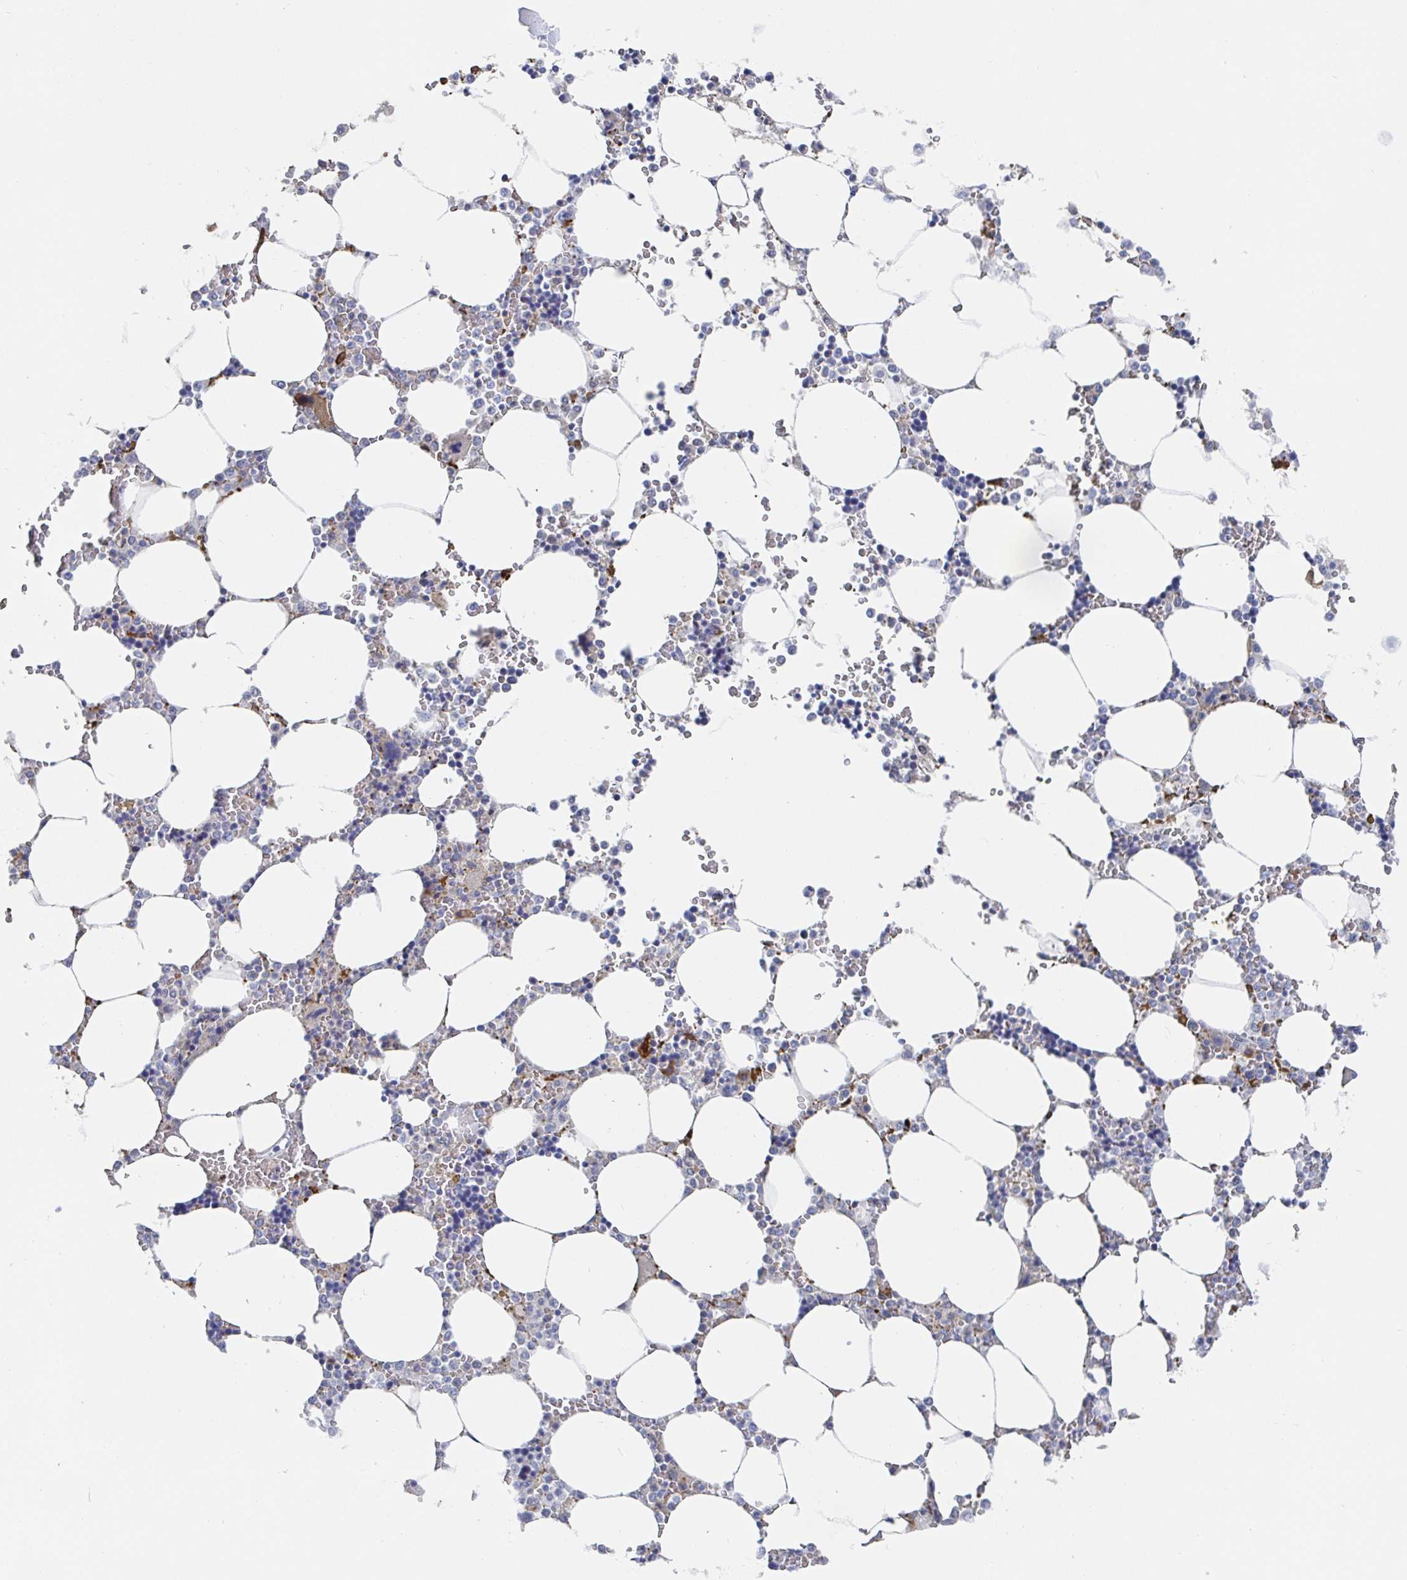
{"staining": {"intensity": "moderate", "quantity": "<25%", "location": "cytoplasmic/membranous"}, "tissue": "bone marrow", "cell_type": "Hematopoietic cells", "image_type": "normal", "snomed": [{"axis": "morphology", "description": "Normal tissue, NOS"}, {"axis": "topography", "description": "Bone marrow"}], "caption": "This image exhibits immunohistochemistry staining of unremarkable bone marrow, with low moderate cytoplasmic/membranous expression in approximately <25% of hematopoietic cells.", "gene": "OR2A1", "patient": {"sex": "male", "age": 64}}